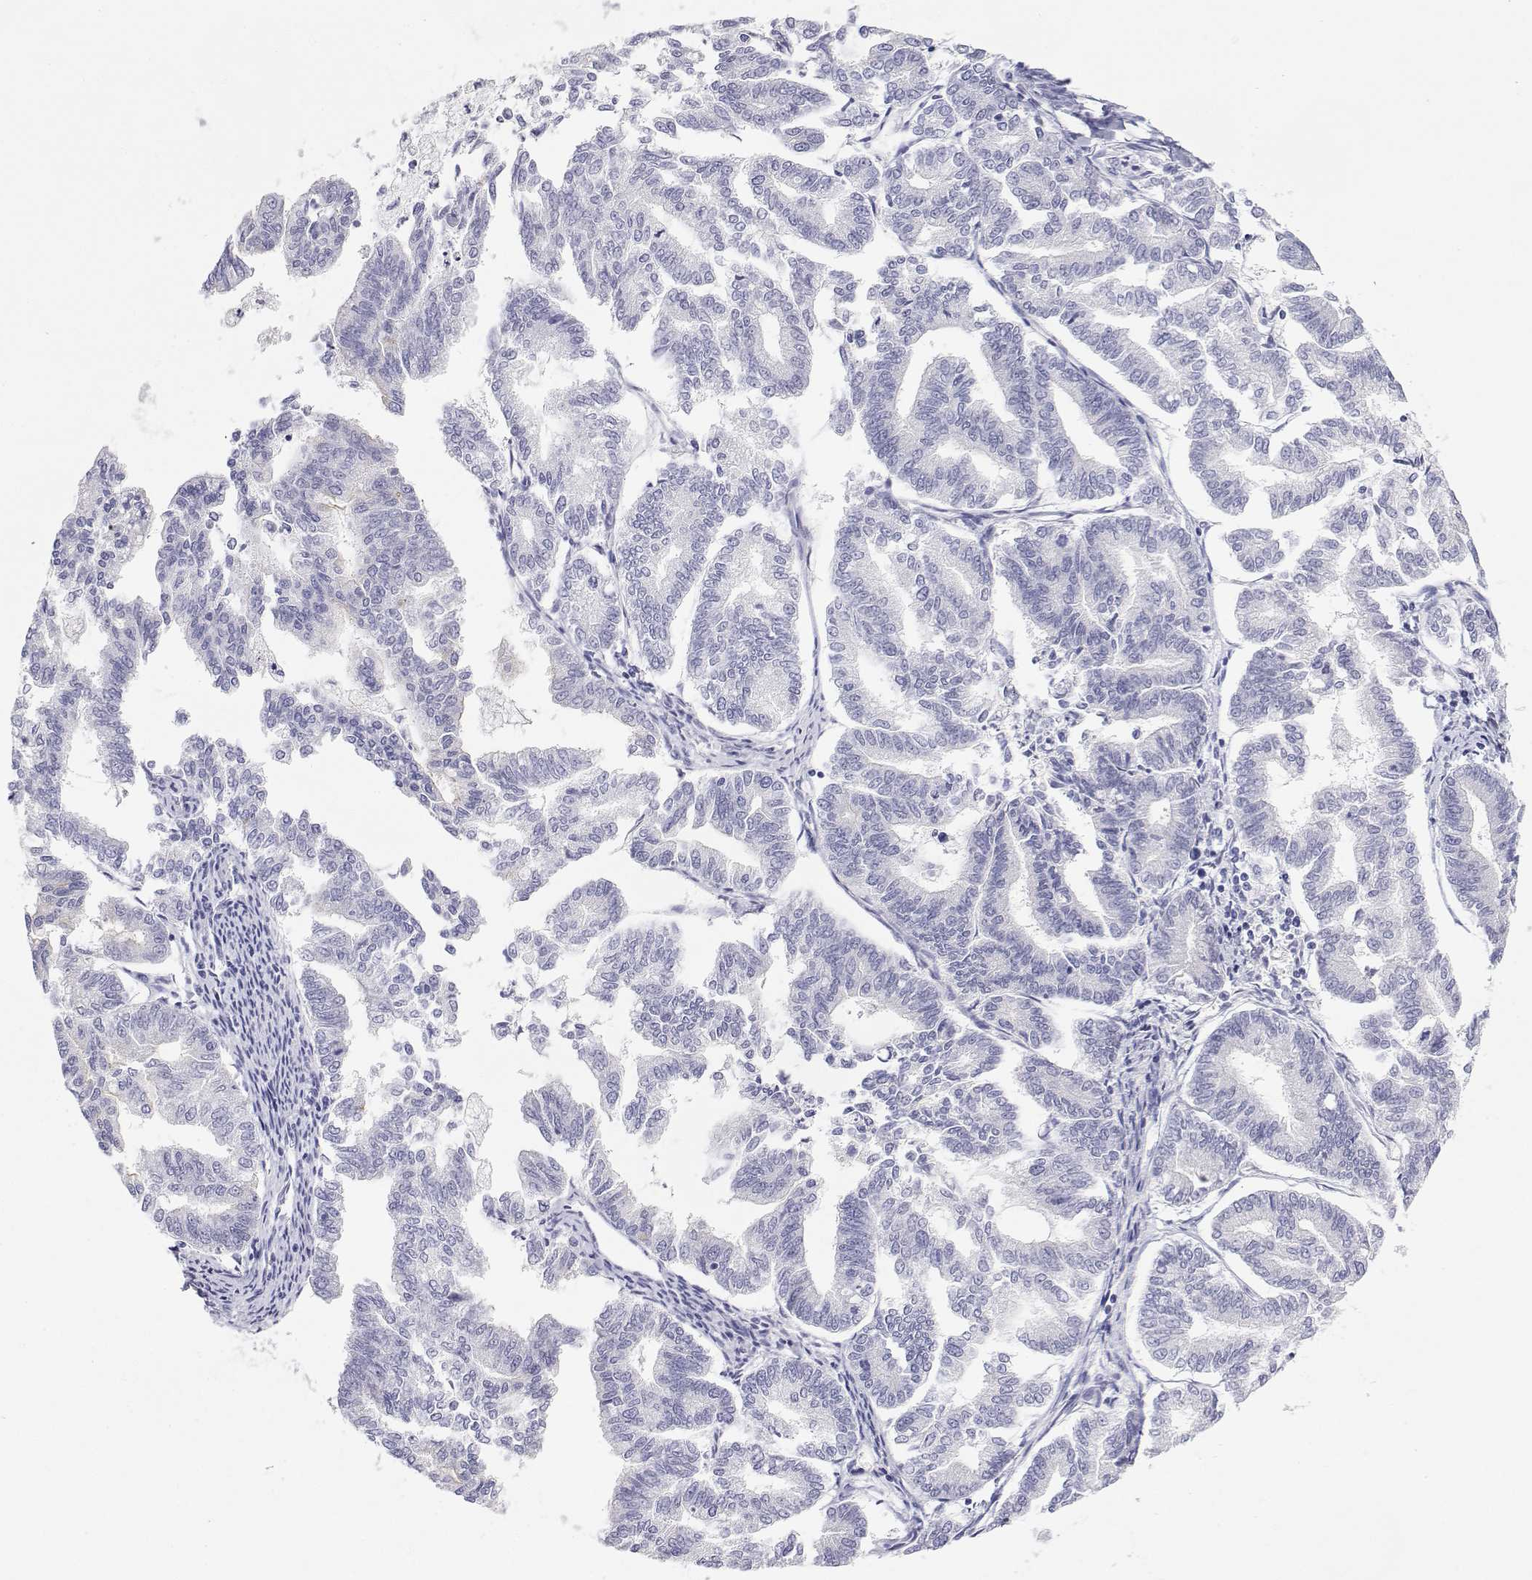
{"staining": {"intensity": "negative", "quantity": "none", "location": "none"}, "tissue": "endometrial cancer", "cell_type": "Tumor cells", "image_type": "cancer", "snomed": [{"axis": "morphology", "description": "Adenocarcinoma, NOS"}, {"axis": "topography", "description": "Endometrium"}], "caption": "IHC of human endometrial cancer reveals no staining in tumor cells.", "gene": "MISP", "patient": {"sex": "female", "age": 79}}